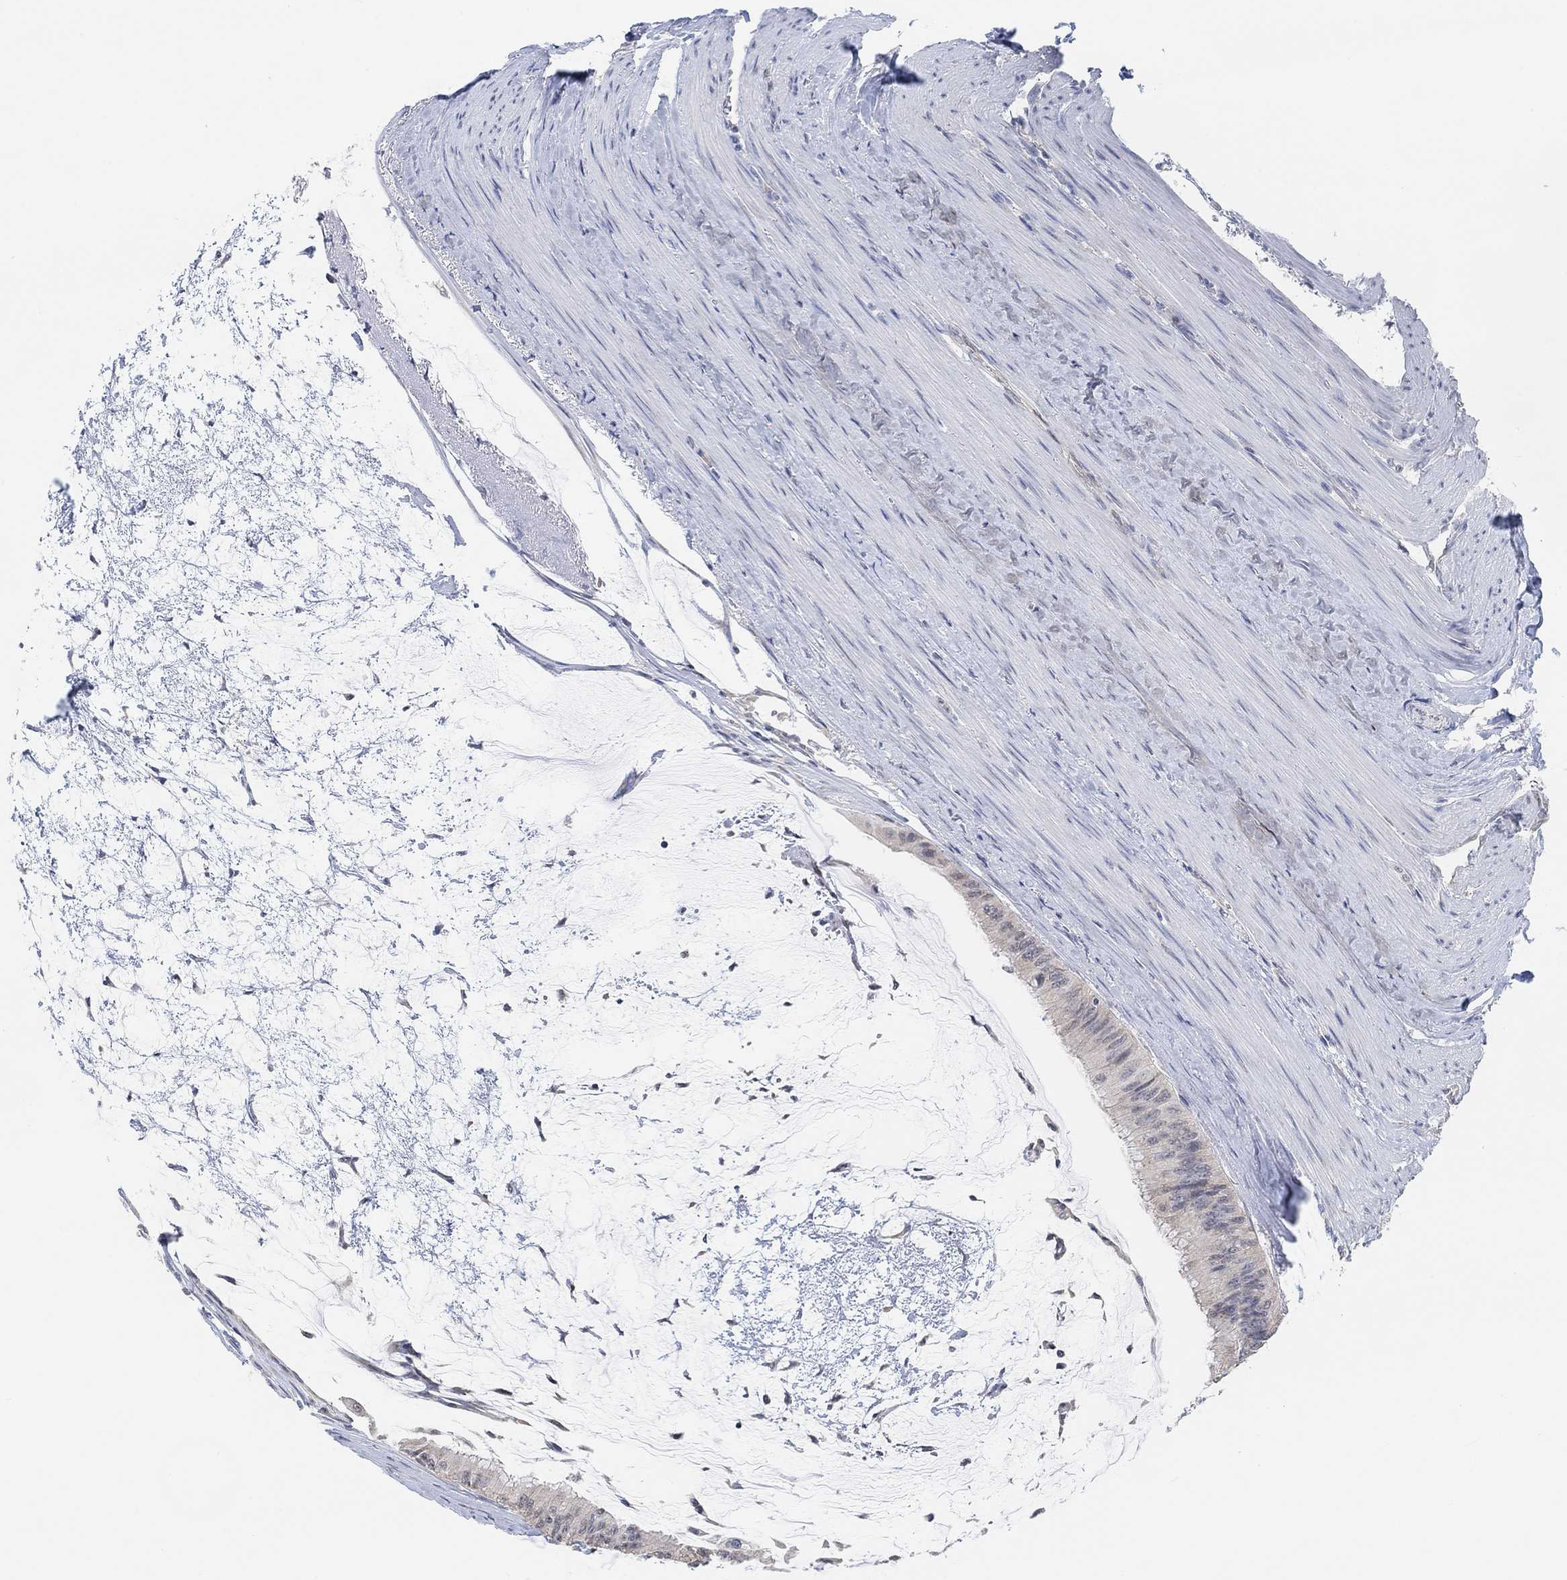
{"staining": {"intensity": "moderate", "quantity": "<25%", "location": "cytoplasmic/membranous"}, "tissue": "colorectal cancer", "cell_type": "Tumor cells", "image_type": "cancer", "snomed": [{"axis": "morphology", "description": "Normal tissue, NOS"}, {"axis": "morphology", "description": "Adenocarcinoma, NOS"}, {"axis": "topography", "description": "Colon"}], "caption": "Human colorectal cancer (adenocarcinoma) stained with a brown dye reveals moderate cytoplasmic/membranous positive staining in about <25% of tumor cells.", "gene": "MUC1", "patient": {"sex": "male", "age": 65}}